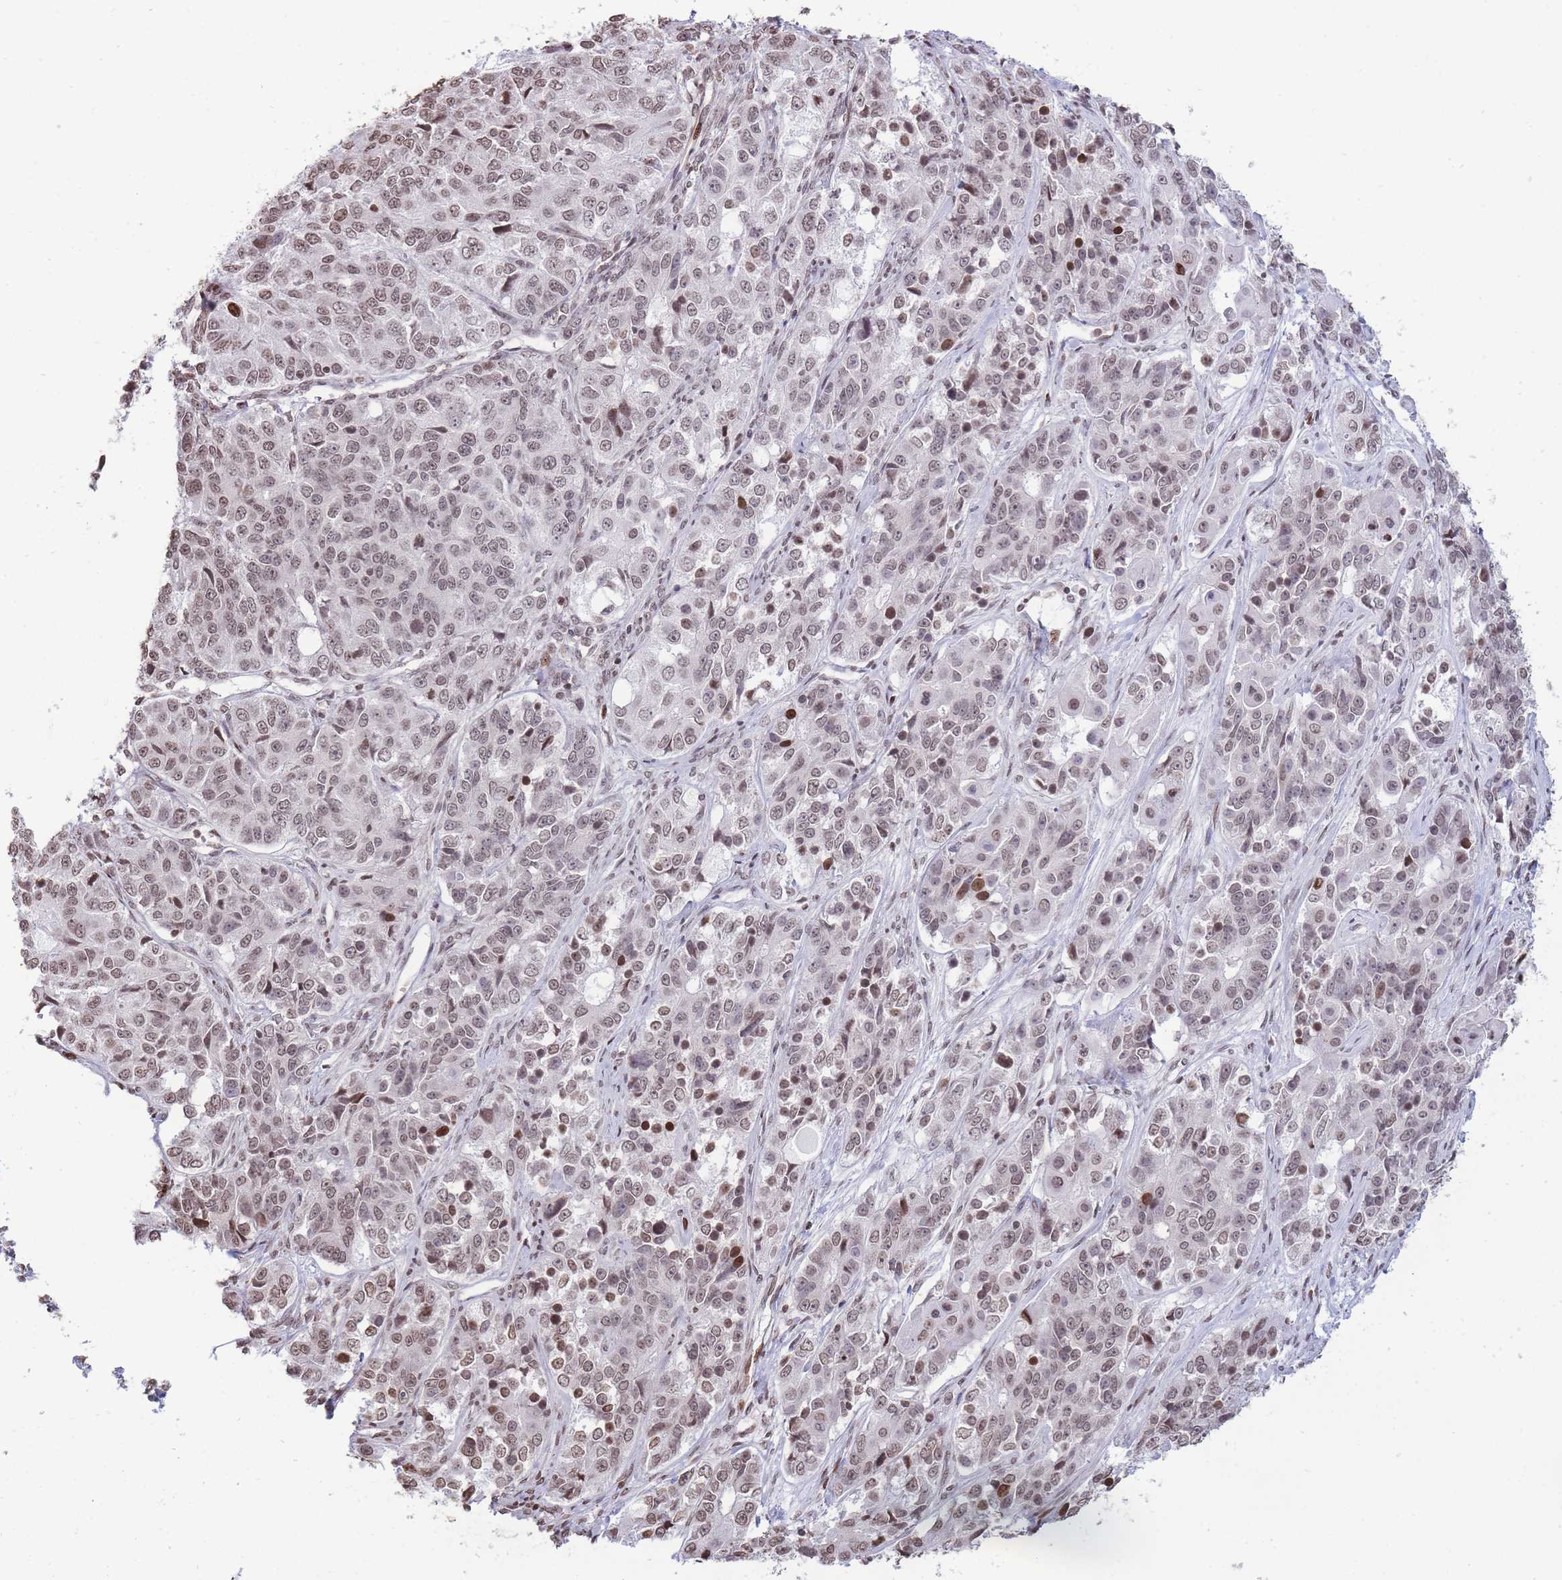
{"staining": {"intensity": "weak", "quantity": ">75%", "location": "nuclear"}, "tissue": "ovarian cancer", "cell_type": "Tumor cells", "image_type": "cancer", "snomed": [{"axis": "morphology", "description": "Carcinoma, endometroid"}, {"axis": "topography", "description": "Ovary"}], "caption": "This photomicrograph displays IHC staining of human ovarian cancer, with low weak nuclear expression in approximately >75% of tumor cells.", "gene": "SHISAL1", "patient": {"sex": "female", "age": 51}}